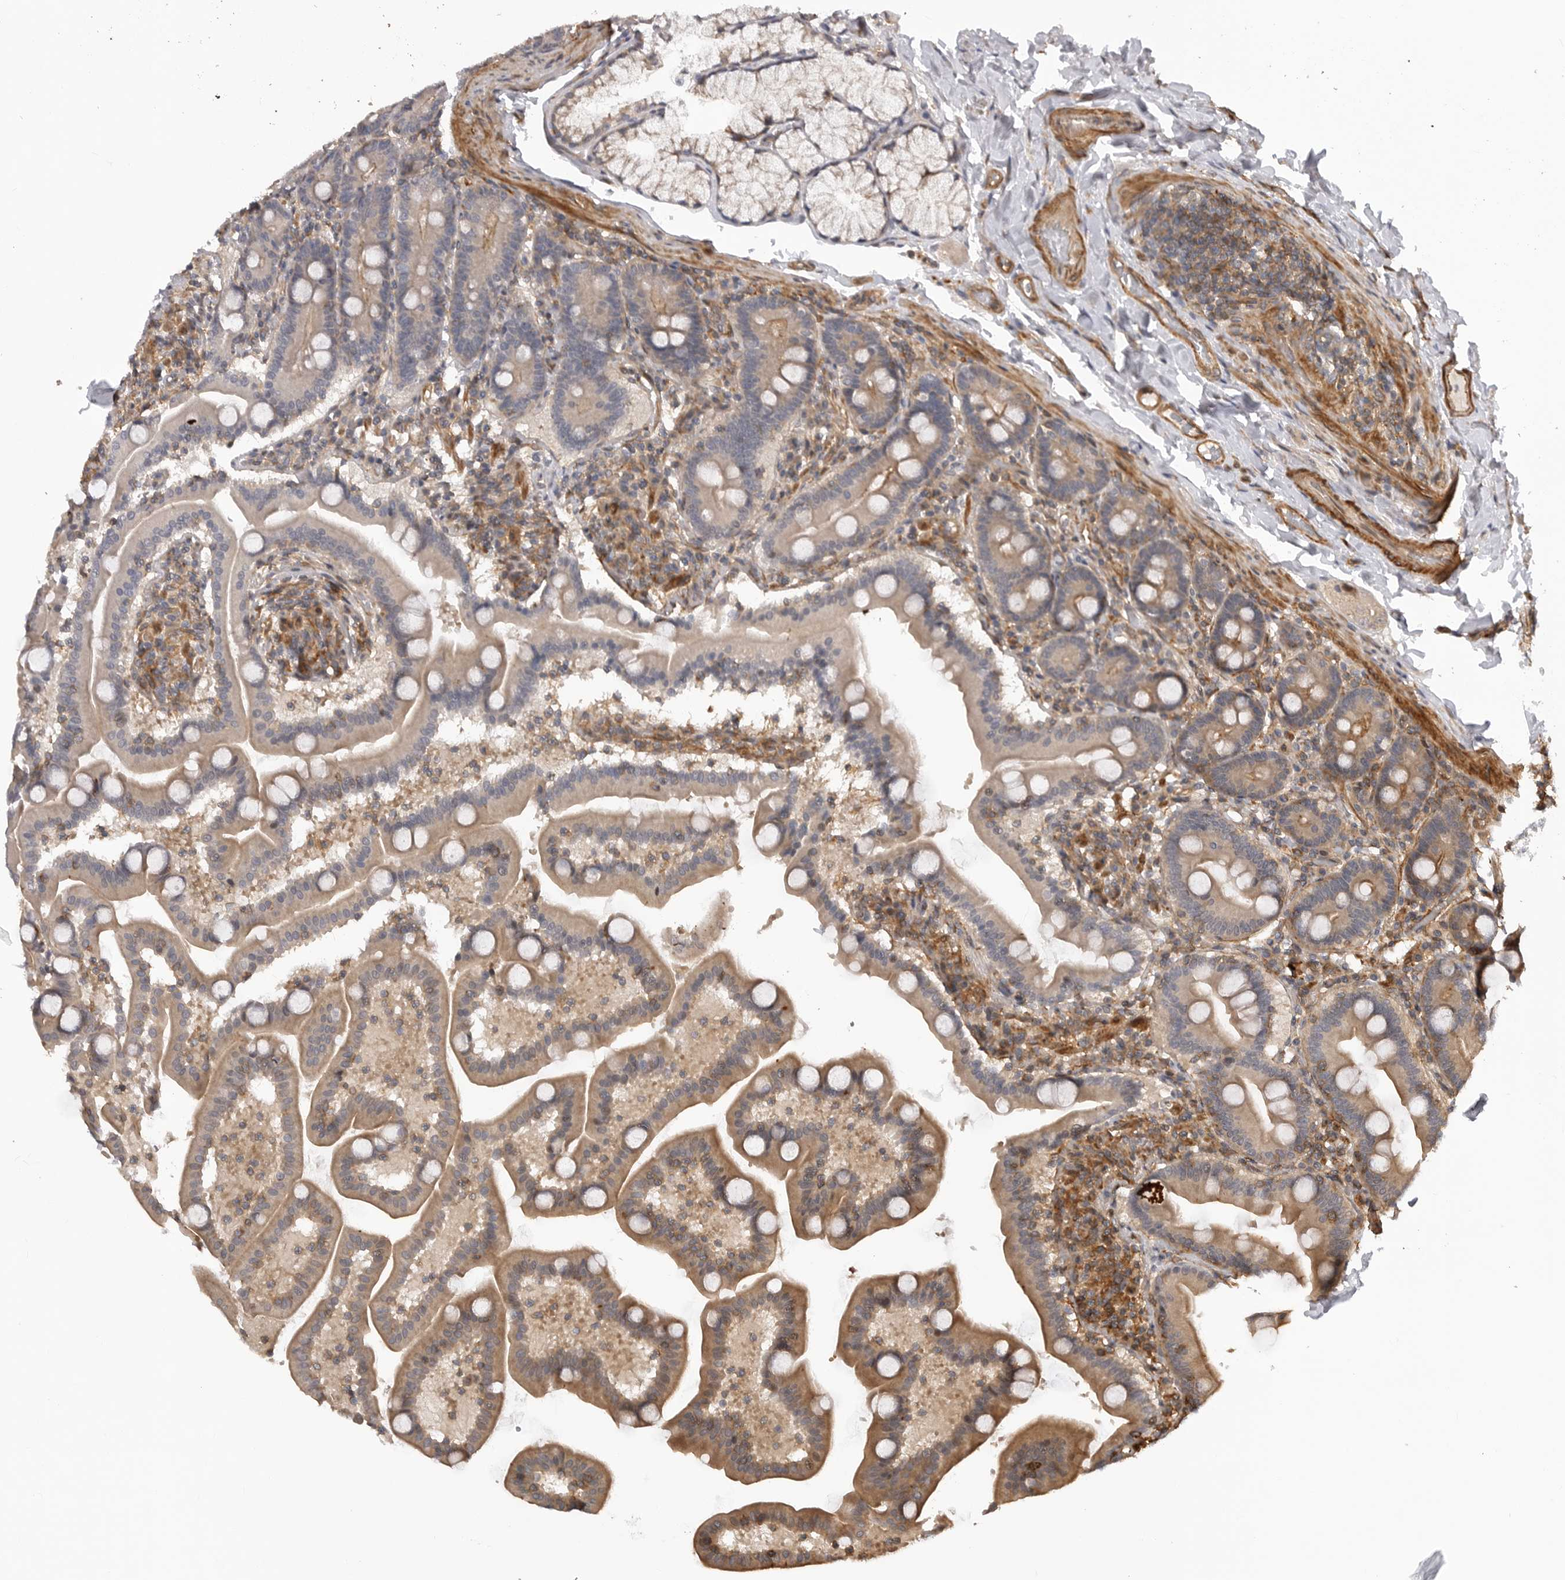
{"staining": {"intensity": "moderate", "quantity": "25%-75%", "location": "cytoplasmic/membranous"}, "tissue": "duodenum", "cell_type": "Glandular cells", "image_type": "normal", "snomed": [{"axis": "morphology", "description": "Normal tissue, NOS"}, {"axis": "topography", "description": "Duodenum"}], "caption": "Immunohistochemical staining of benign duodenum exhibits moderate cytoplasmic/membranous protein expression in about 25%-75% of glandular cells. Nuclei are stained in blue.", "gene": "TRIM56", "patient": {"sex": "male", "age": 54}}